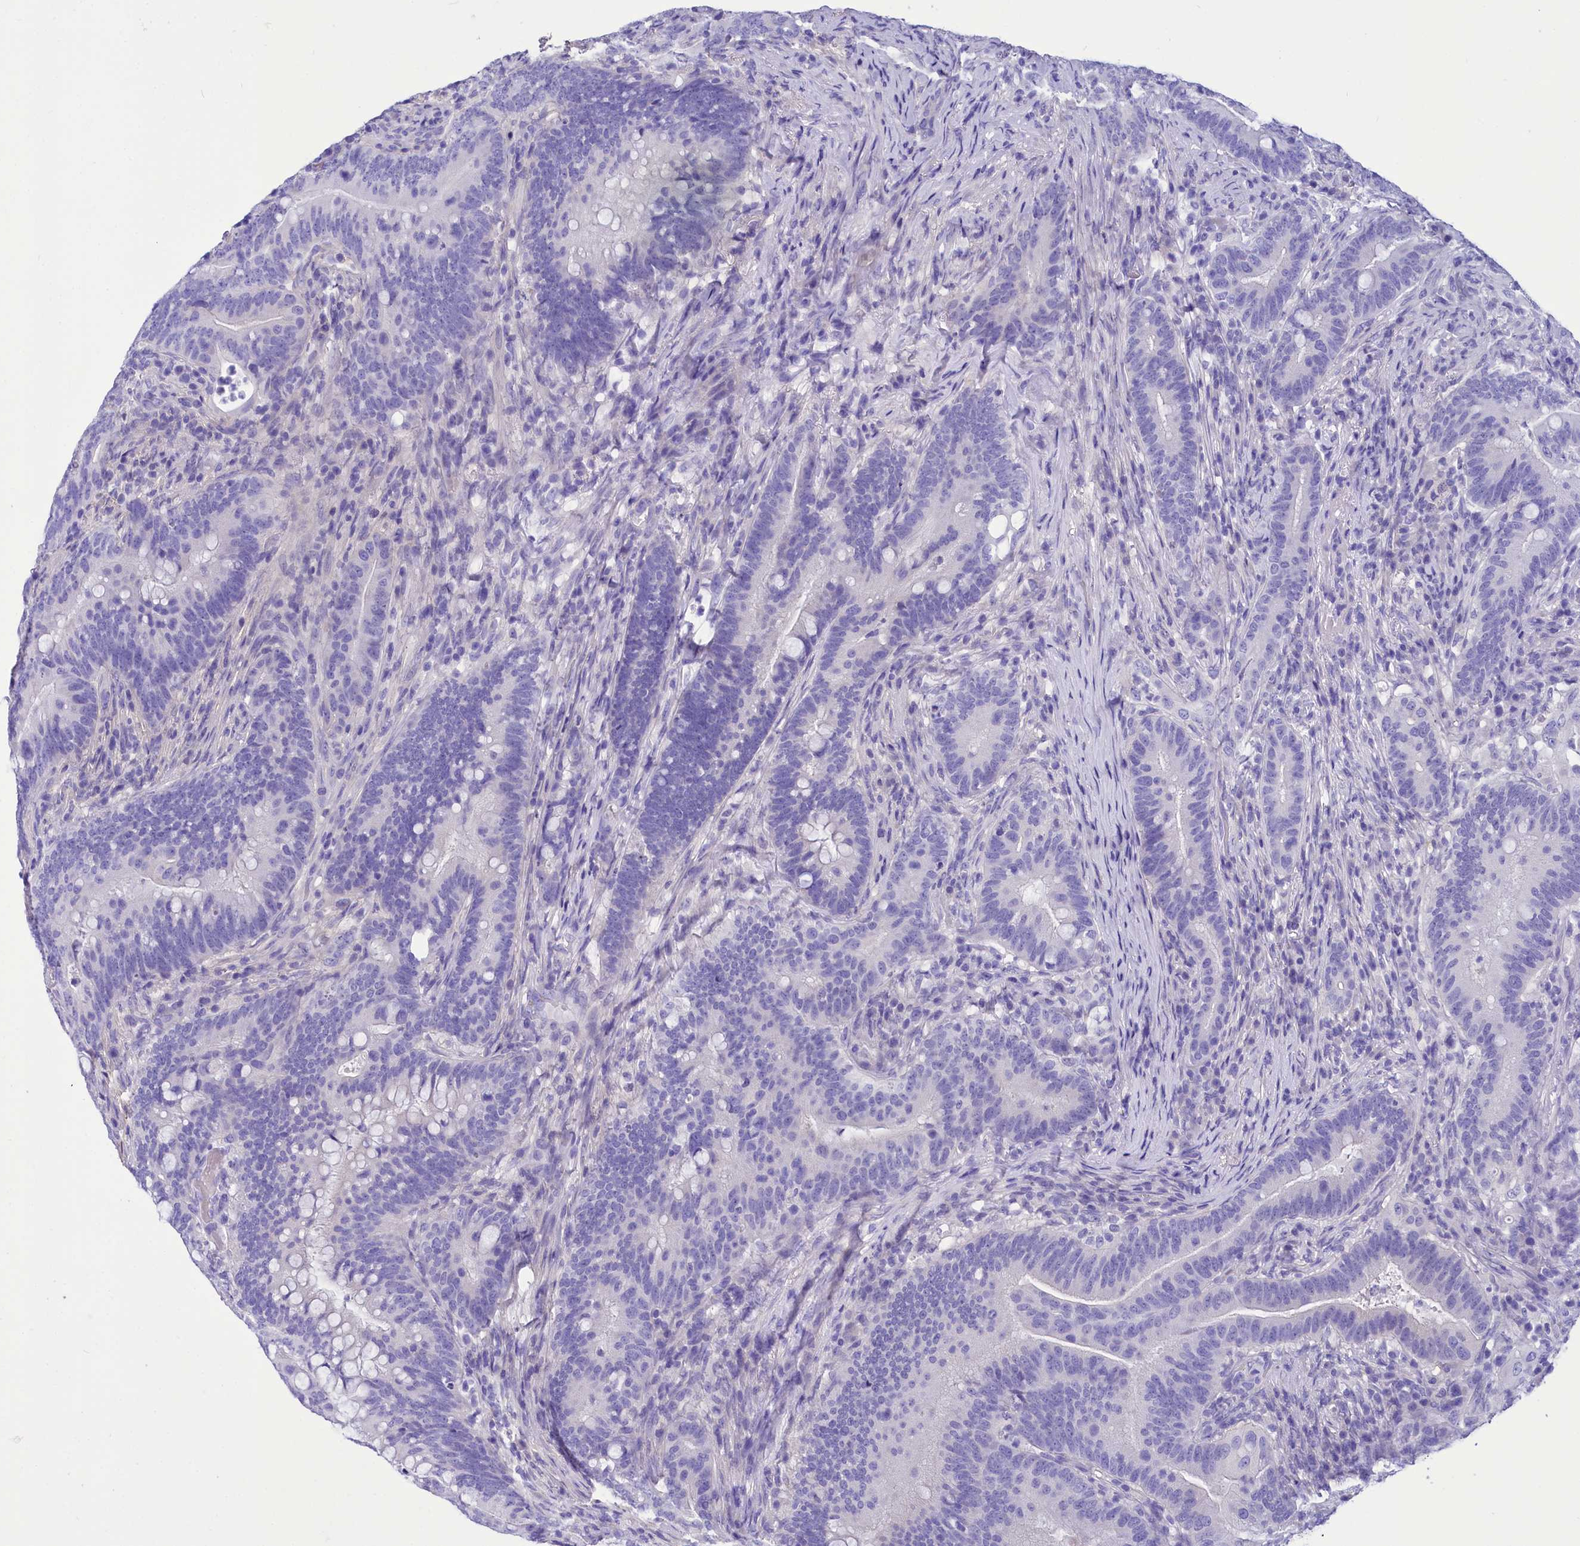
{"staining": {"intensity": "negative", "quantity": "none", "location": "none"}, "tissue": "colorectal cancer", "cell_type": "Tumor cells", "image_type": "cancer", "snomed": [{"axis": "morphology", "description": "Adenocarcinoma, NOS"}, {"axis": "topography", "description": "Colon"}], "caption": "High magnification brightfield microscopy of adenocarcinoma (colorectal) stained with DAB (3,3'-diaminobenzidine) (brown) and counterstained with hematoxylin (blue): tumor cells show no significant positivity.", "gene": "TTC36", "patient": {"sex": "female", "age": 66}}